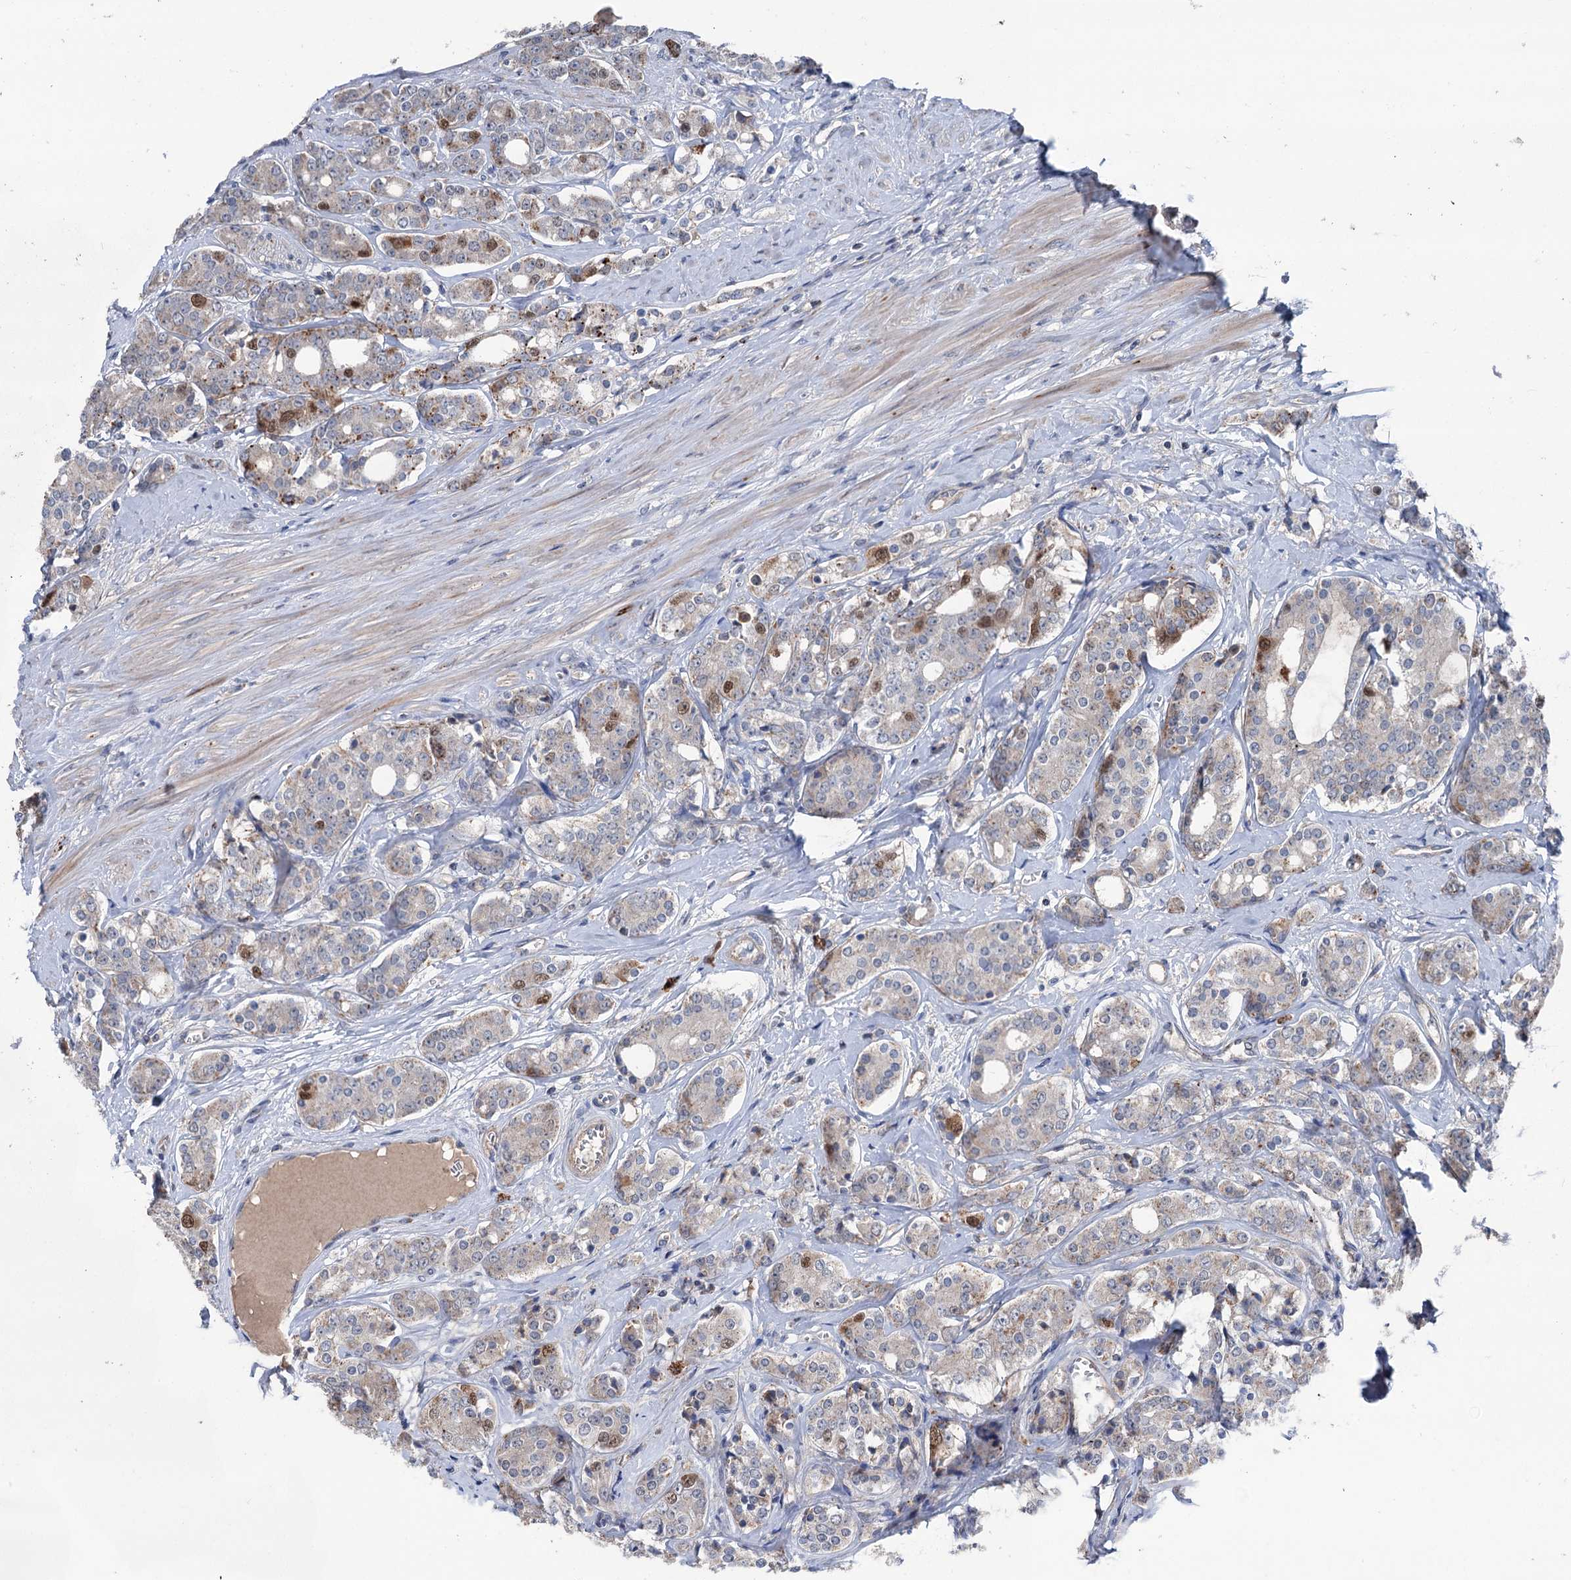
{"staining": {"intensity": "weak", "quantity": "<25%", "location": "cytoplasmic/membranous"}, "tissue": "prostate cancer", "cell_type": "Tumor cells", "image_type": "cancer", "snomed": [{"axis": "morphology", "description": "Adenocarcinoma, High grade"}, {"axis": "topography", "description": "Prostate"}], "caption": "The image displays no staining of tumor cells in adenocarcinoma (high-grade) (prostate).", "gene": "NCAPD2", "patient": {"sex": "male", "age": 62}}